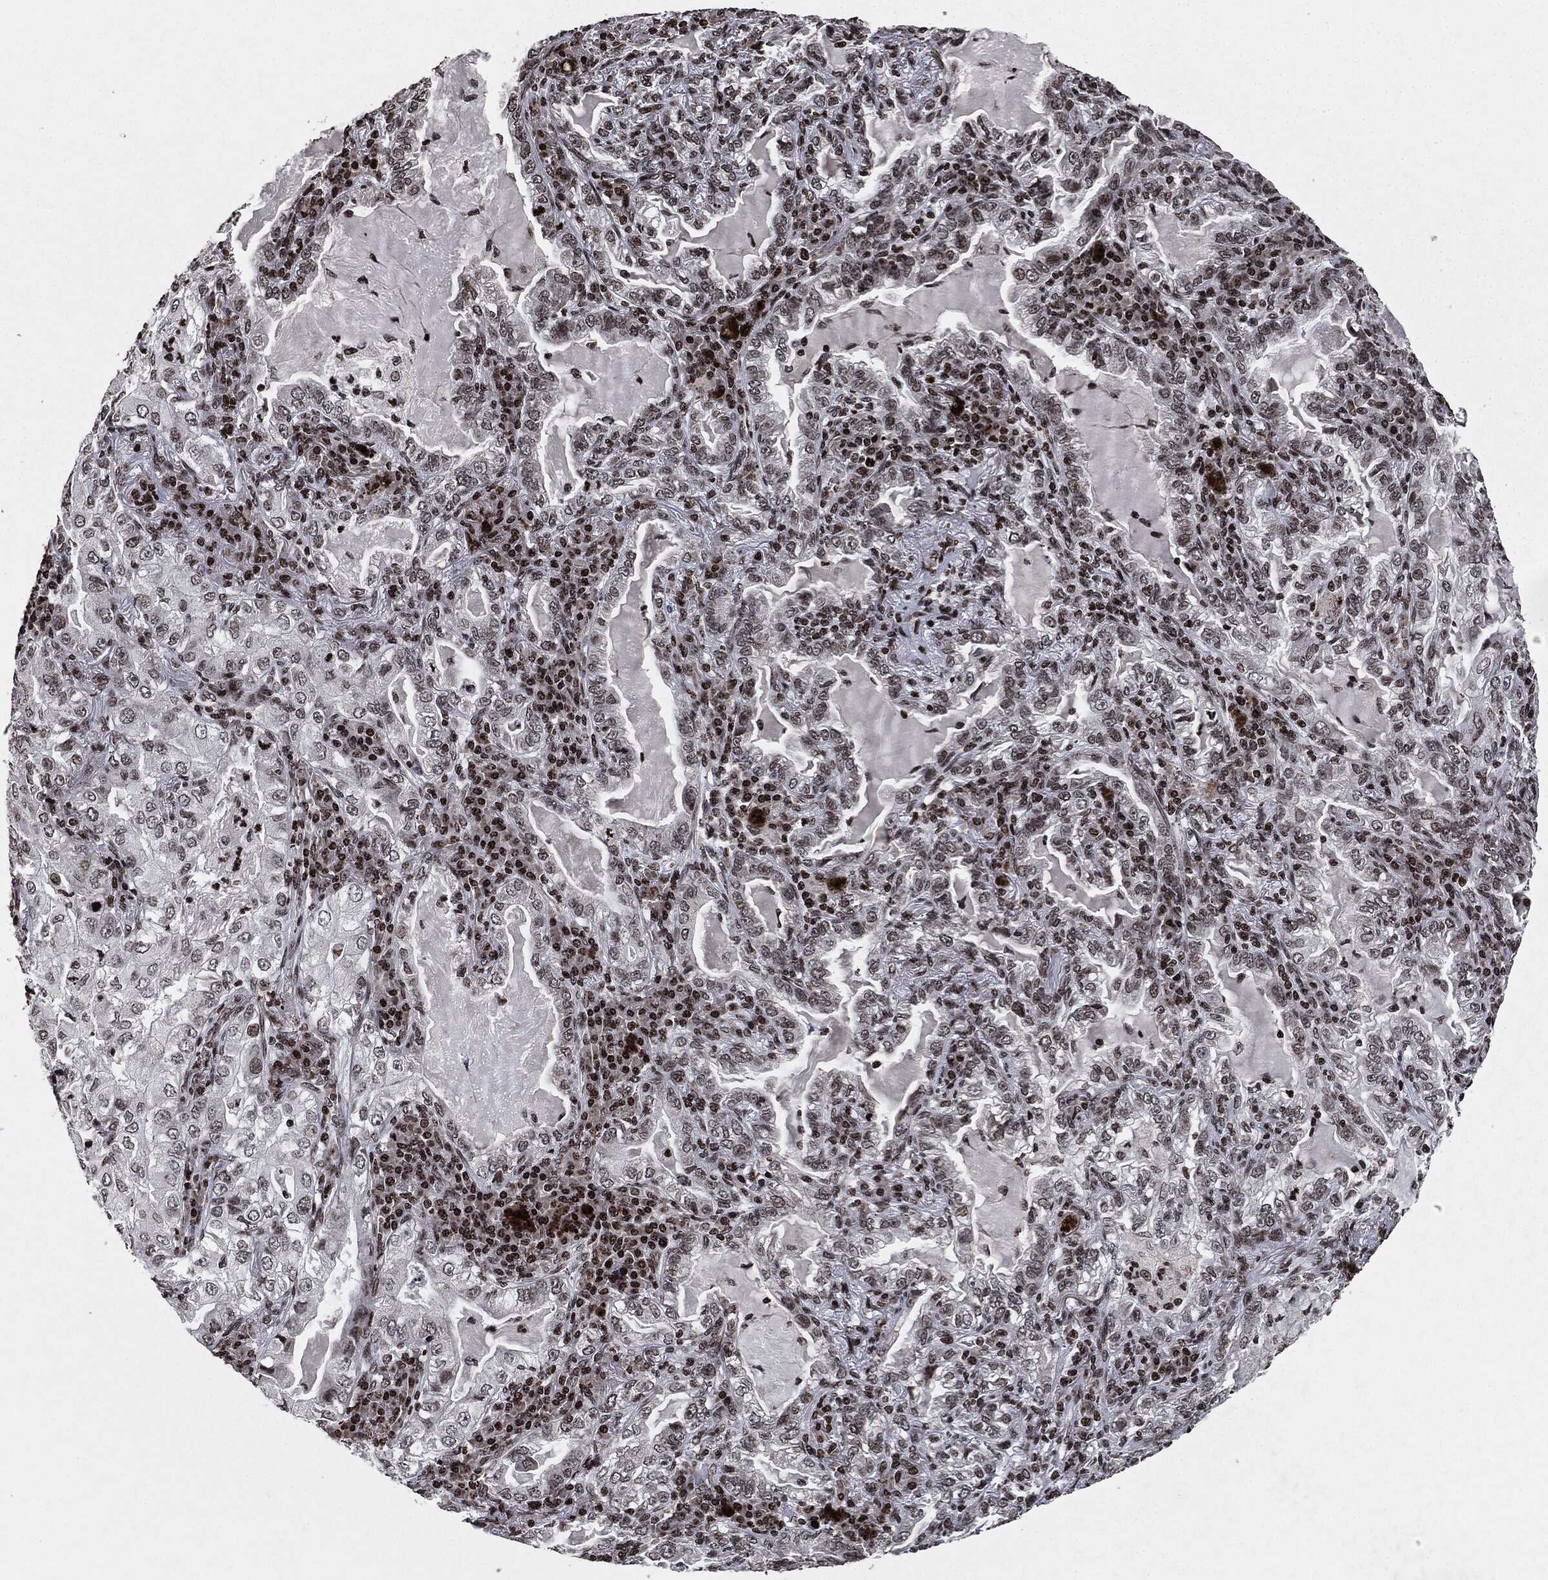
{"staining": {"intensity": "negative", "quantity": "none", "location": "none"}, "tissue": "lung cancer", "cell_type": "Tumor cells", "image_type": "cancer", "snomed": [{"axis": "morphology", "description": "Adenocarcinoma, NOS"}, {"axis": "topography", "description": "Lung"}], "caption": "Tumor cells are negative for brown protein staining in lung cancer. Nuclei are stained in blue.", "gene": "JUN", "patient": {"sex": "female", "age": 73}}